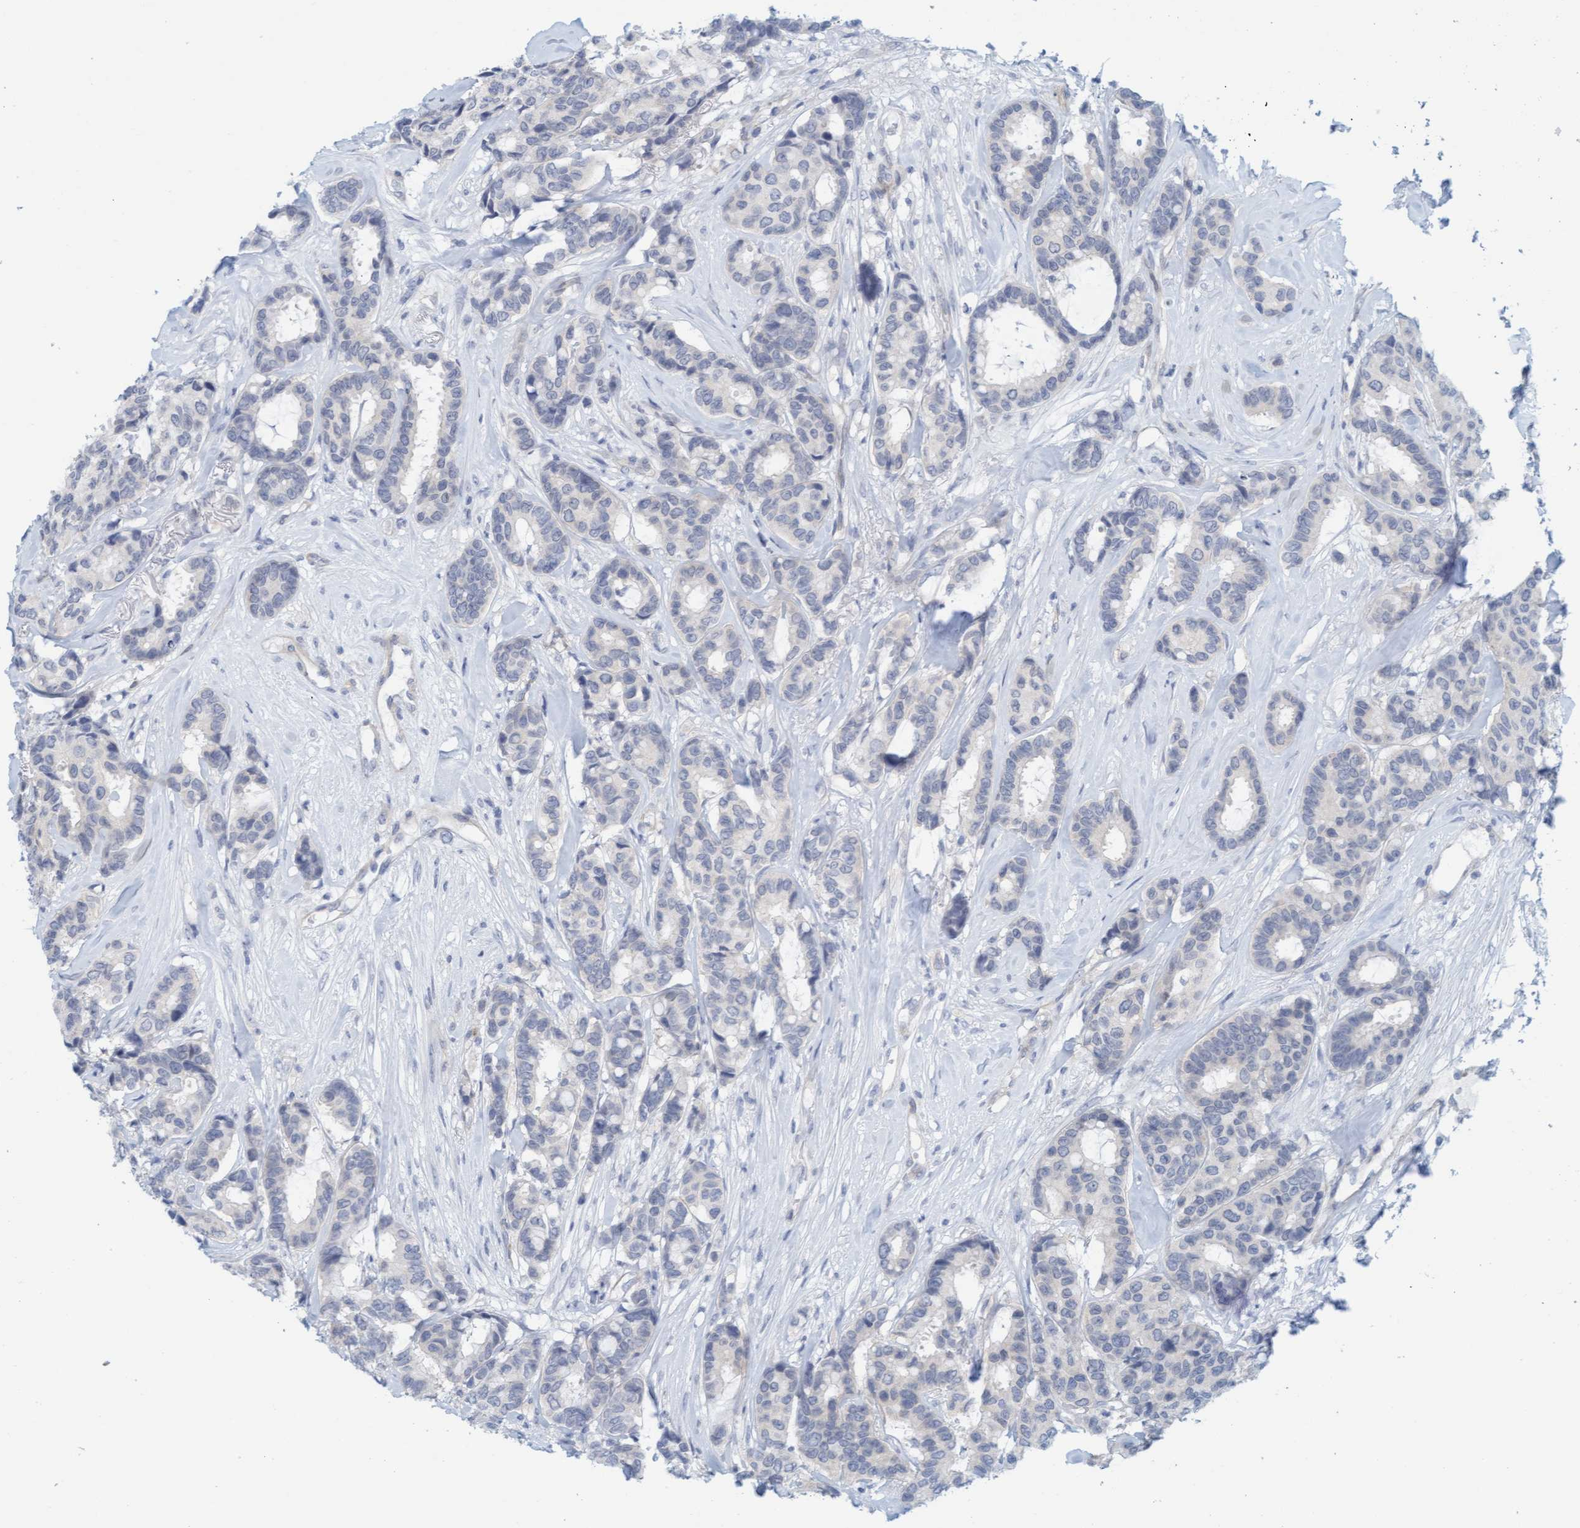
{"staining": {"intensity": "negative", "quantity": "none", "location": "none"}, "tissue": "breast cancer", "cell_type": "Tumor cells", "image_type": "cancer", "snomed": [{"axis": "morphology", "description": "Duct carcinoma"}, {"axis": "topography", "description": "Breast"}], "caption": "This is a micrograph of immunohistochemistry (IHC) staining of breast cancer, which shows no staining in tumor cells.", "gene": "TSTD2", "patient": {"sex": "female", "age": 87}}